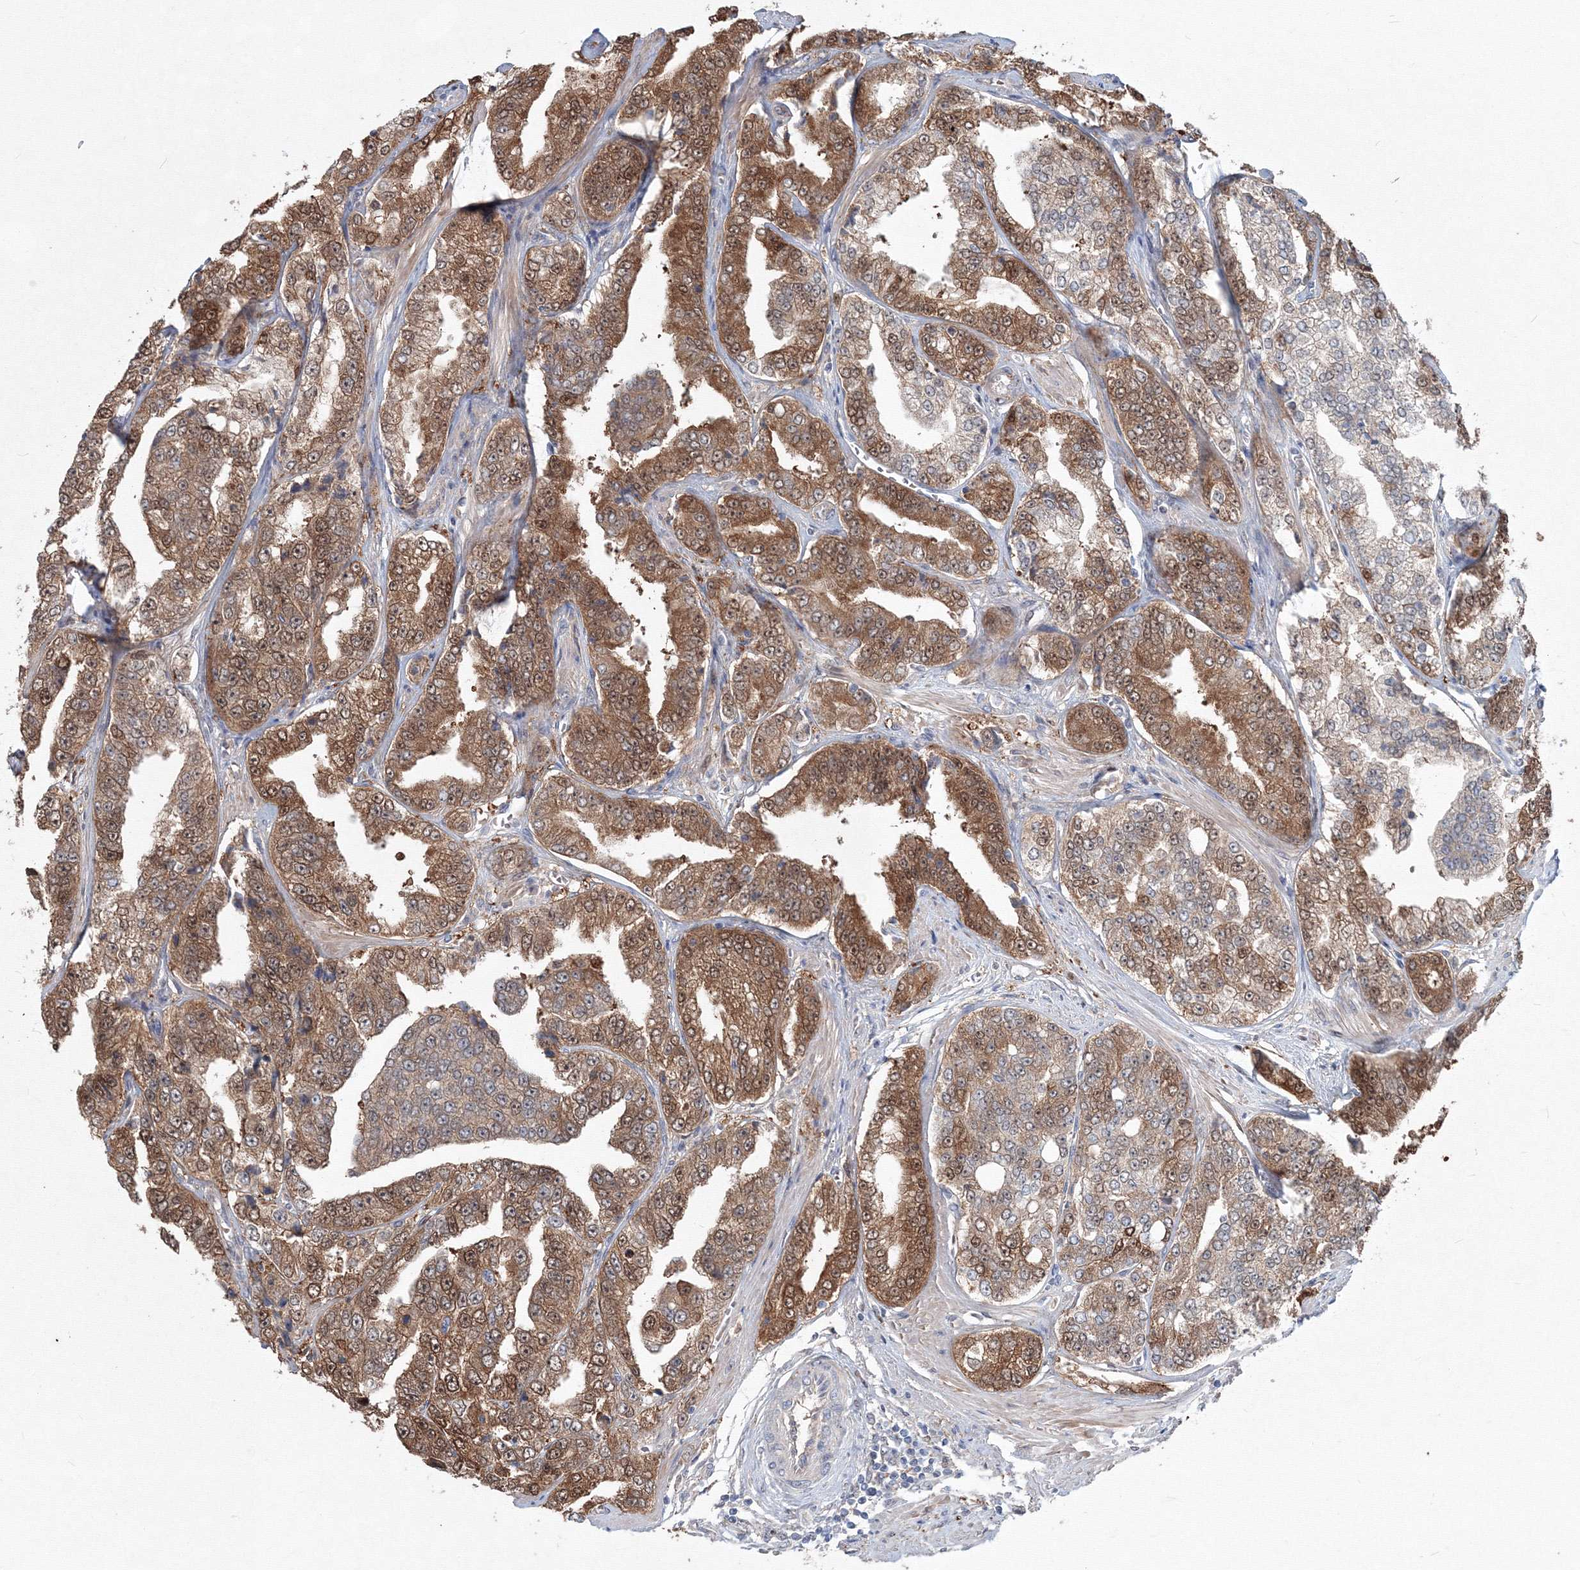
{"staining": {"intensity": "moderate", "quantity": ">75%", "location": "cytoplasmic/membranous,nuclear"}, "tissue": "prostate cancer", "cell_type": "Tumor cells", "image_type": "cancer", "snomed": [{"axis": "morphology", "description": "Adenocarcinoma, High grade"}, {"axis": "topography", "description": "Prostate"}], "caption": "Brown immunohistochemical staining in high-grade adenocarcinoma (prostate) exhibits moderate cytoplasmic/membranous and nuclear expression in approximately >75% of tumor cells.", "gene": "MKRN2", "patient": {"sex": "male", "age": 71}}